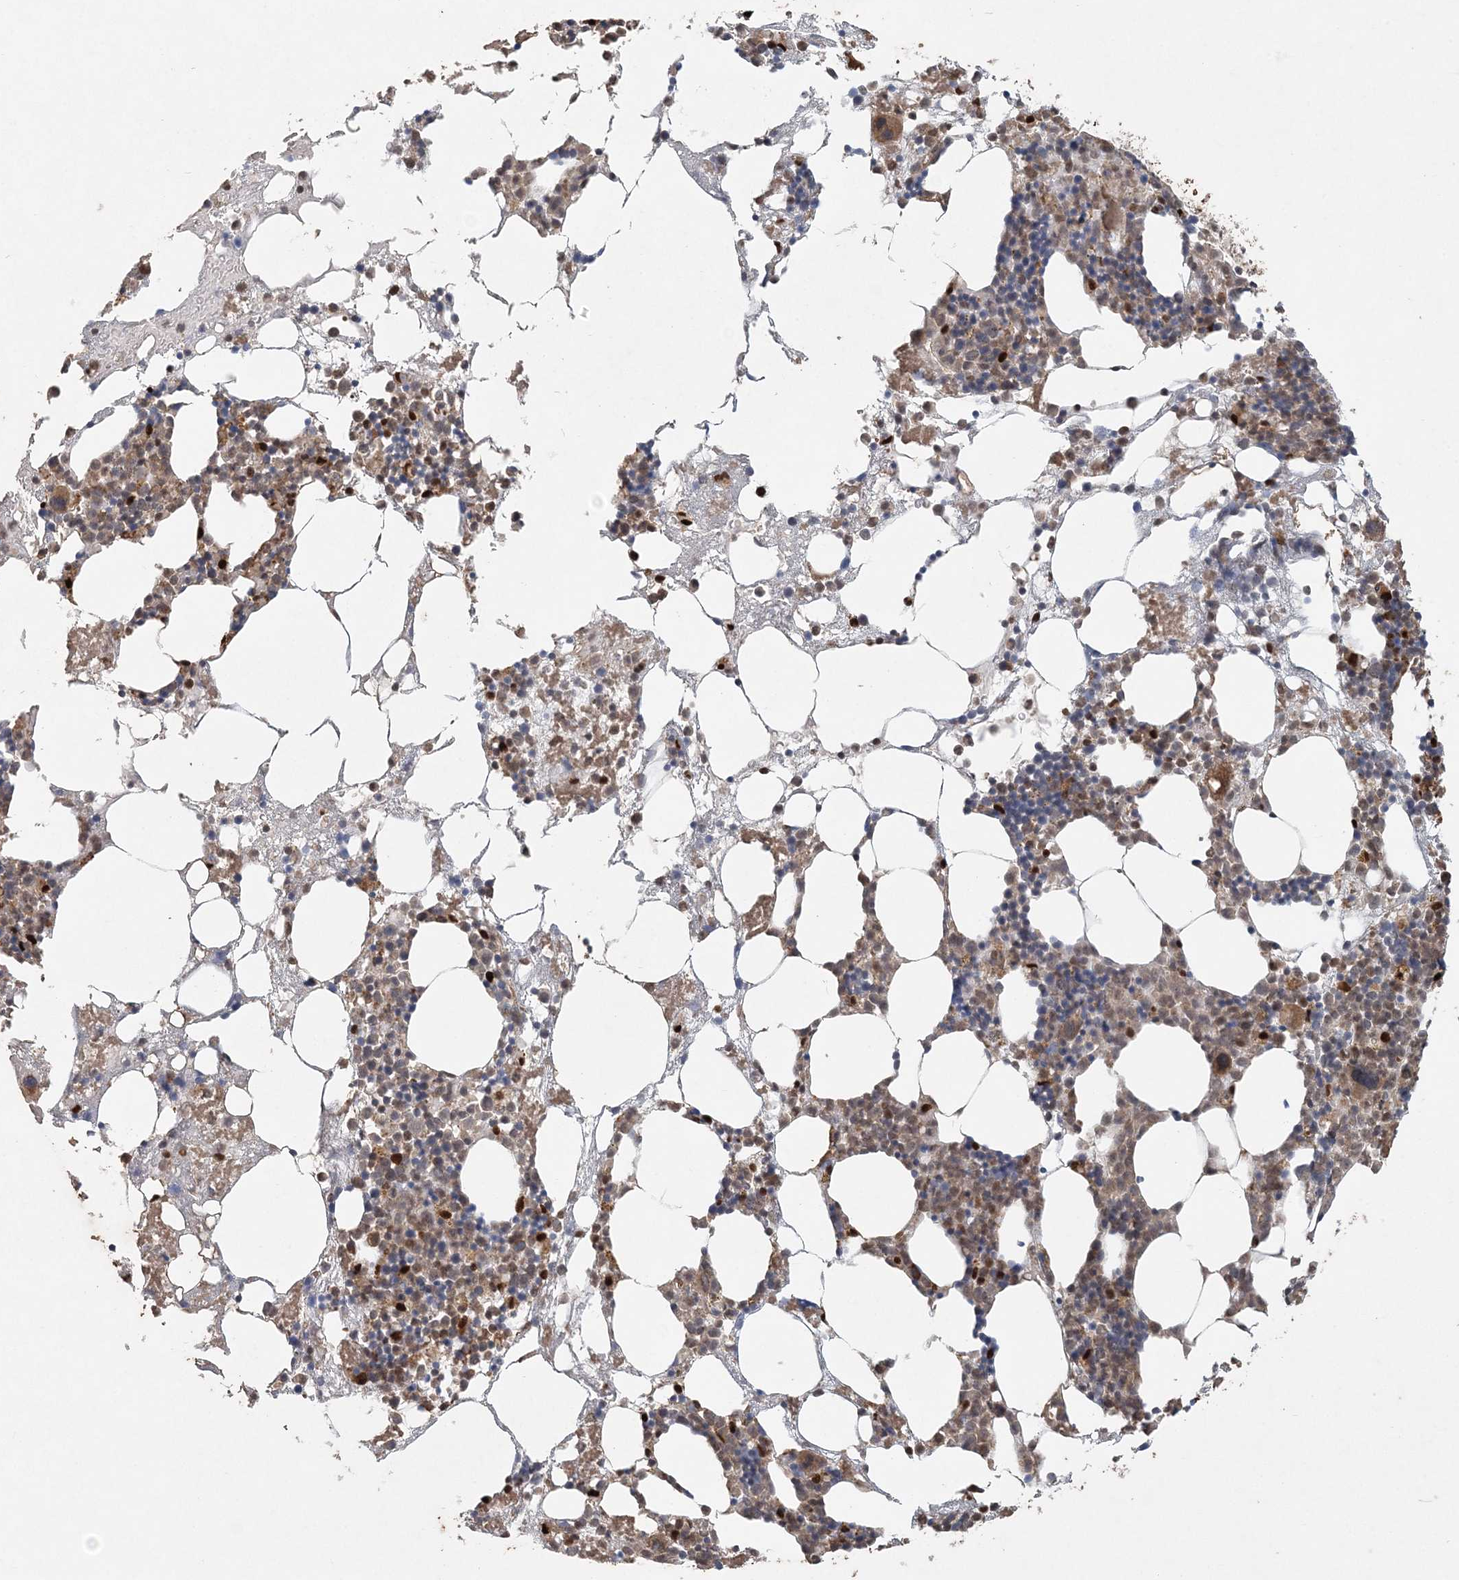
{"staining": {"intensity": "moderate", "quantity": "25%-75%", "location": "cytoplasmic/membranous"}, "tissue": "bone marrow", "cell_type": "Hematopoietic cells", "image_type": "normal", "snomed": [{"axis": "morphology", "description": "Normal tissue, NOS"}, {"axis": "topography", "description": "Bone marrow"}], "caption": "Immunohistochemistry (IHC) staining of normal bone marrow, which shows medium levels of moderate cytoplasmic/membranous positivity in approximately 25%-75% of hematopoietic cells indicating moderate cytoplasmic/membranous protein expression. The staining was performed using DAB (brown) for protein detection and nuclei were counterstained in hematoxylin (blue).", "gene": "SLU7", "patient": {"sex": "male", "age": 48}}